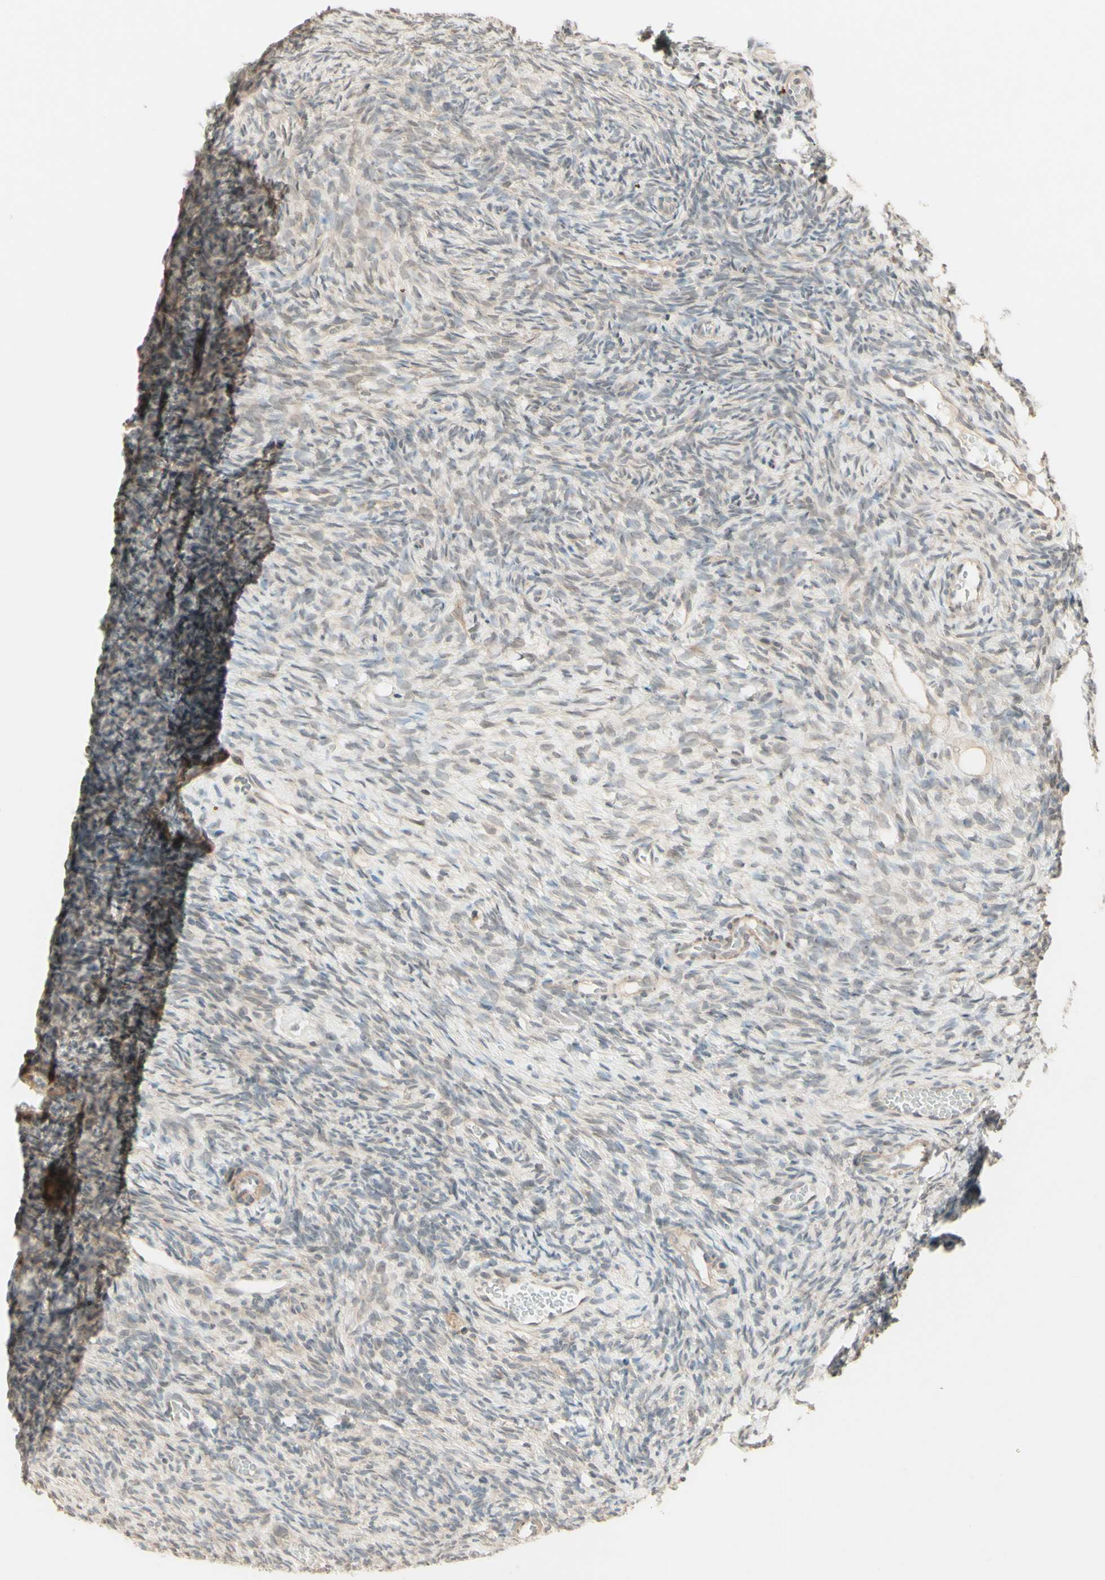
{"staining": {"intensity": "weak", "quantity": ">75%", "location": "cytoplasmic/membranous"}, "tissue": "ovary", "cell_type": "Follicle cells", "image_type": "normal", "snomed": [{"axis": "morphology", "description": "Normal tissue, NOS"}, {"axis": "topography", "description": "Ovary"}], "caption": "This micrograph shows immunohistochemistry staining of benign ovary, with low weak cytoplasmic/membranous staining in approximately >75% of follicle cells.", "gene": "ZW10", "patient": {"sex": "female", "age": 35}}